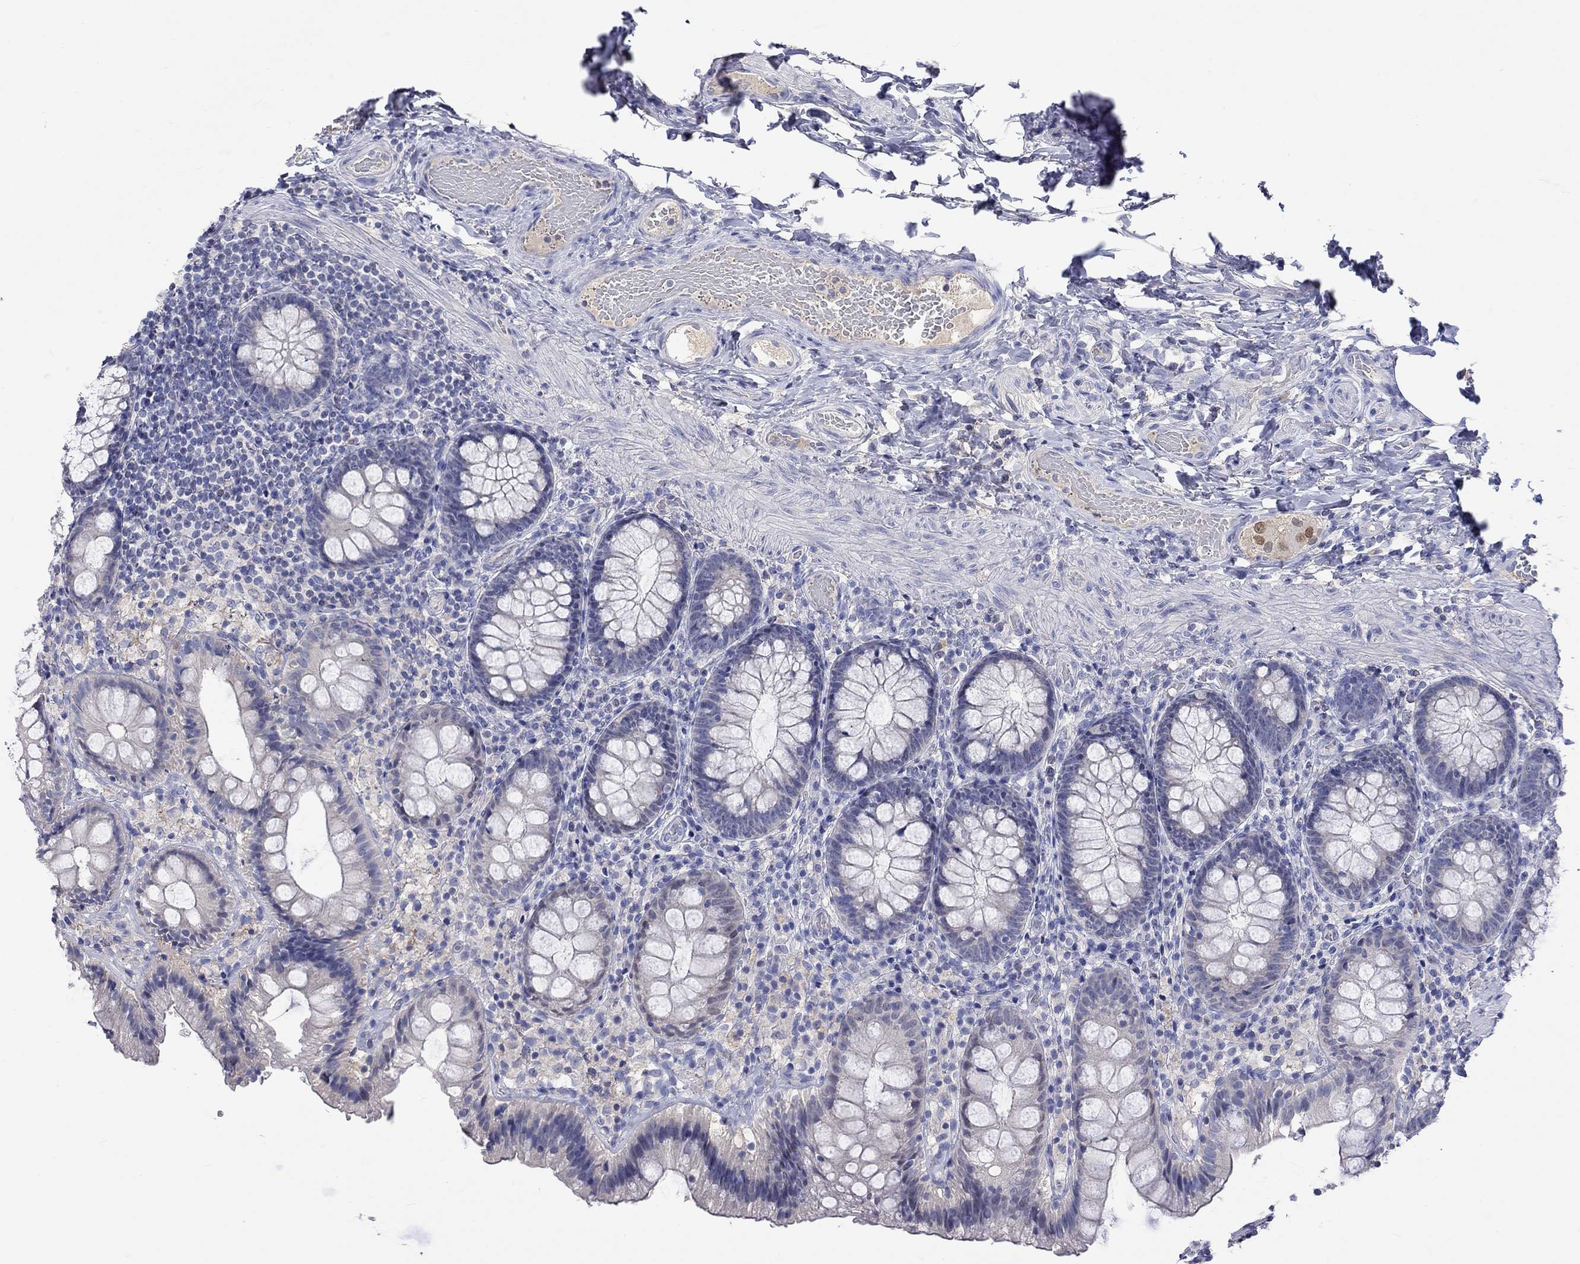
{"staining": {"intensity": "negative", "quantity": "none", "location": "none"}, "tissue": "colon", "cell_type": "Endothelial cells", "image_type": "normal", "snomed": [{"axis": "morphology", "description": "Normal tissue, NOS"}, {"axis": "topography", "description": "Colon"}], "caption": "The IHC histopathology image has no significant expression in endothelial cells of colon.", "gene": "LRFN4", "patient": {"sex": "female", "age": 86}}